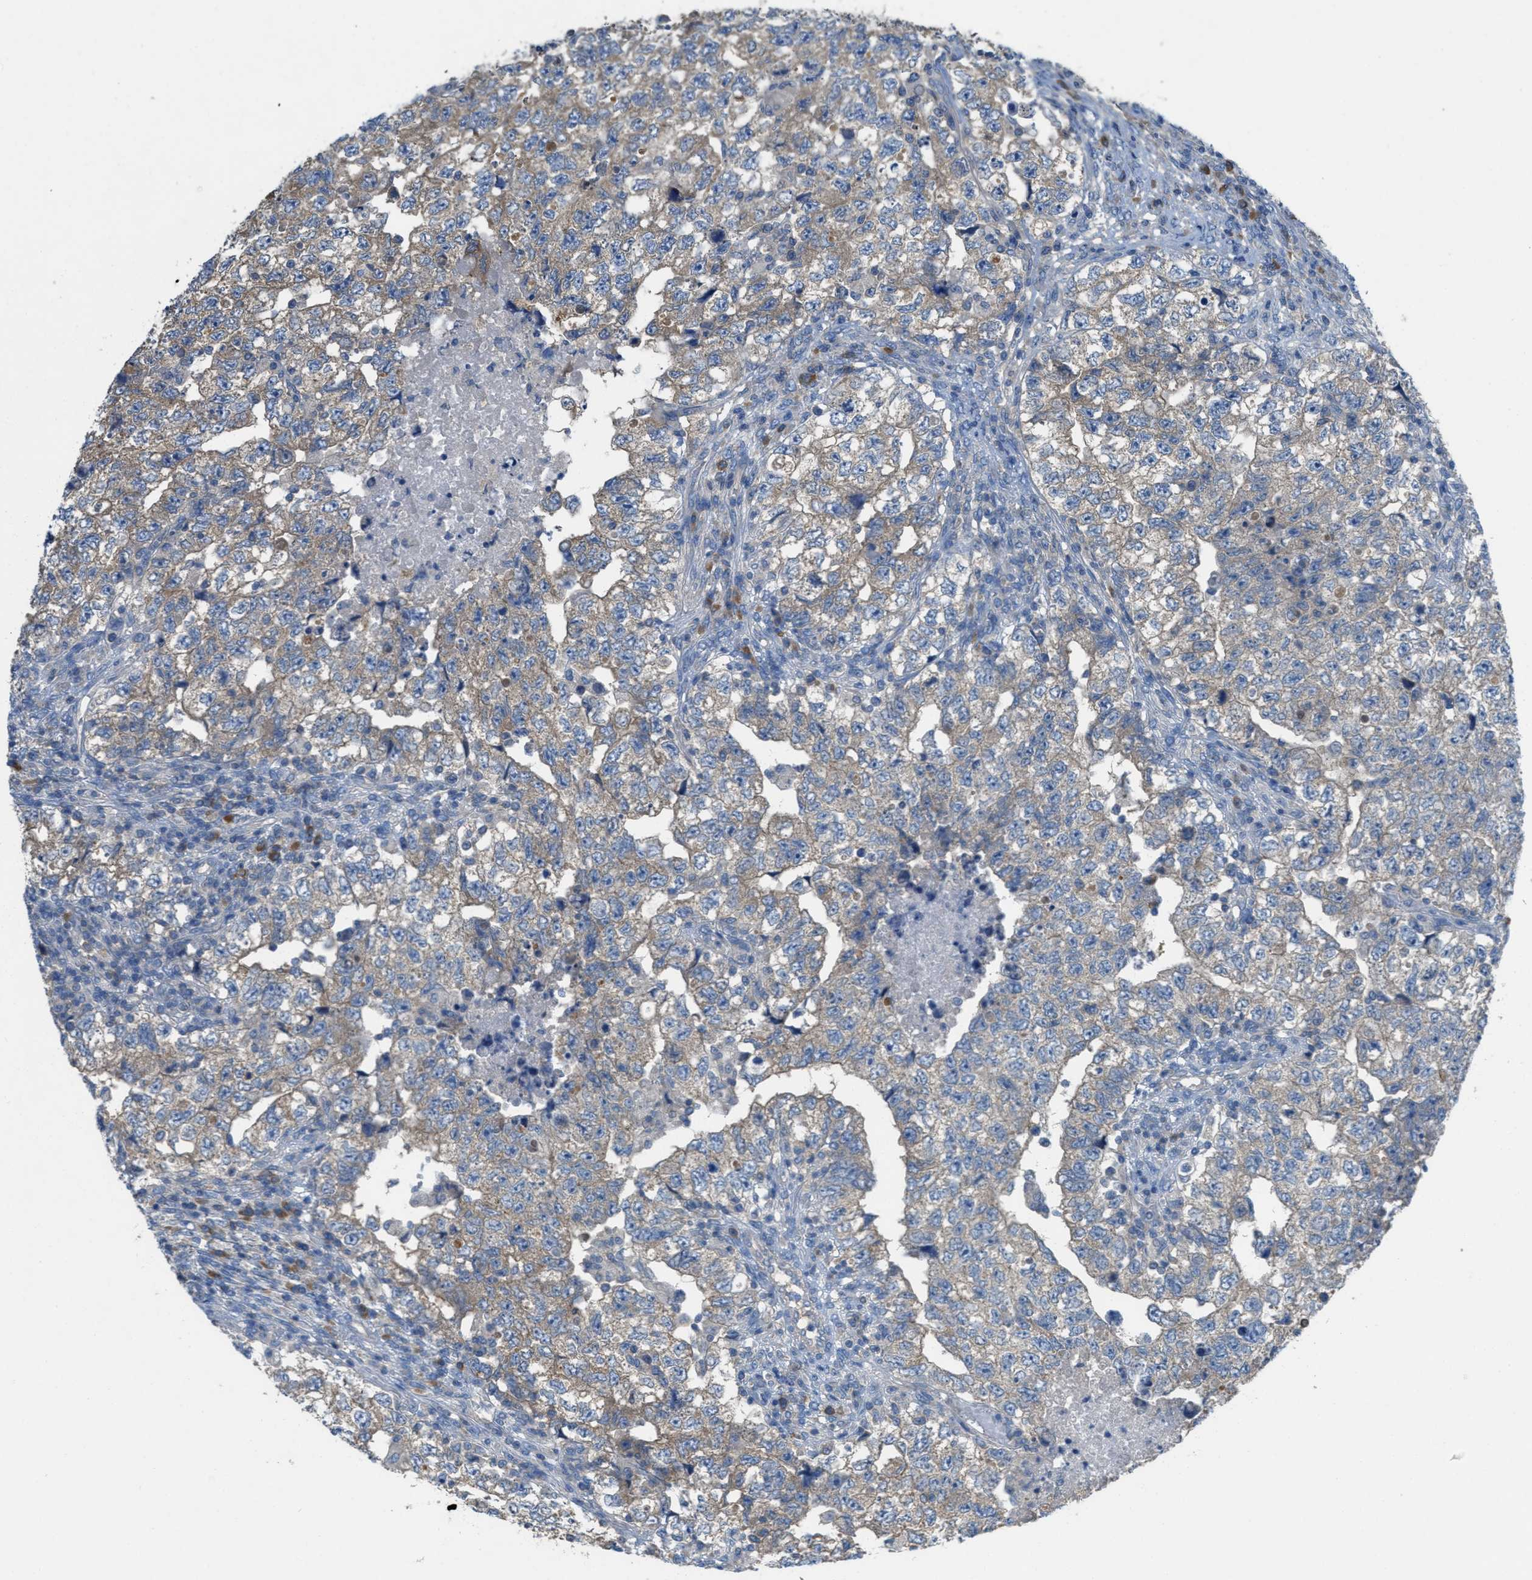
{"staining": {"intensity": "weak", "quantity": ">75%", "location": "cytoplasmic/membranous"}, "tissue": "testis cancer", "cell_type": "Tumor cells", "image_type": "cancer", "snomed": [{"axis": "morphology", "description": "Carcinoma, Embryonal, NOS"}, {"axis": "topography", "description": "Testis"}], "caption": "Human embryonal carcinoma (testis) stained with a brown dye displays weak cytoplasmic/membranous positive expression in approximately >75% of tumor cells.", "gene": "UBA5", "patient": {"sex": "male", "age": 36}}